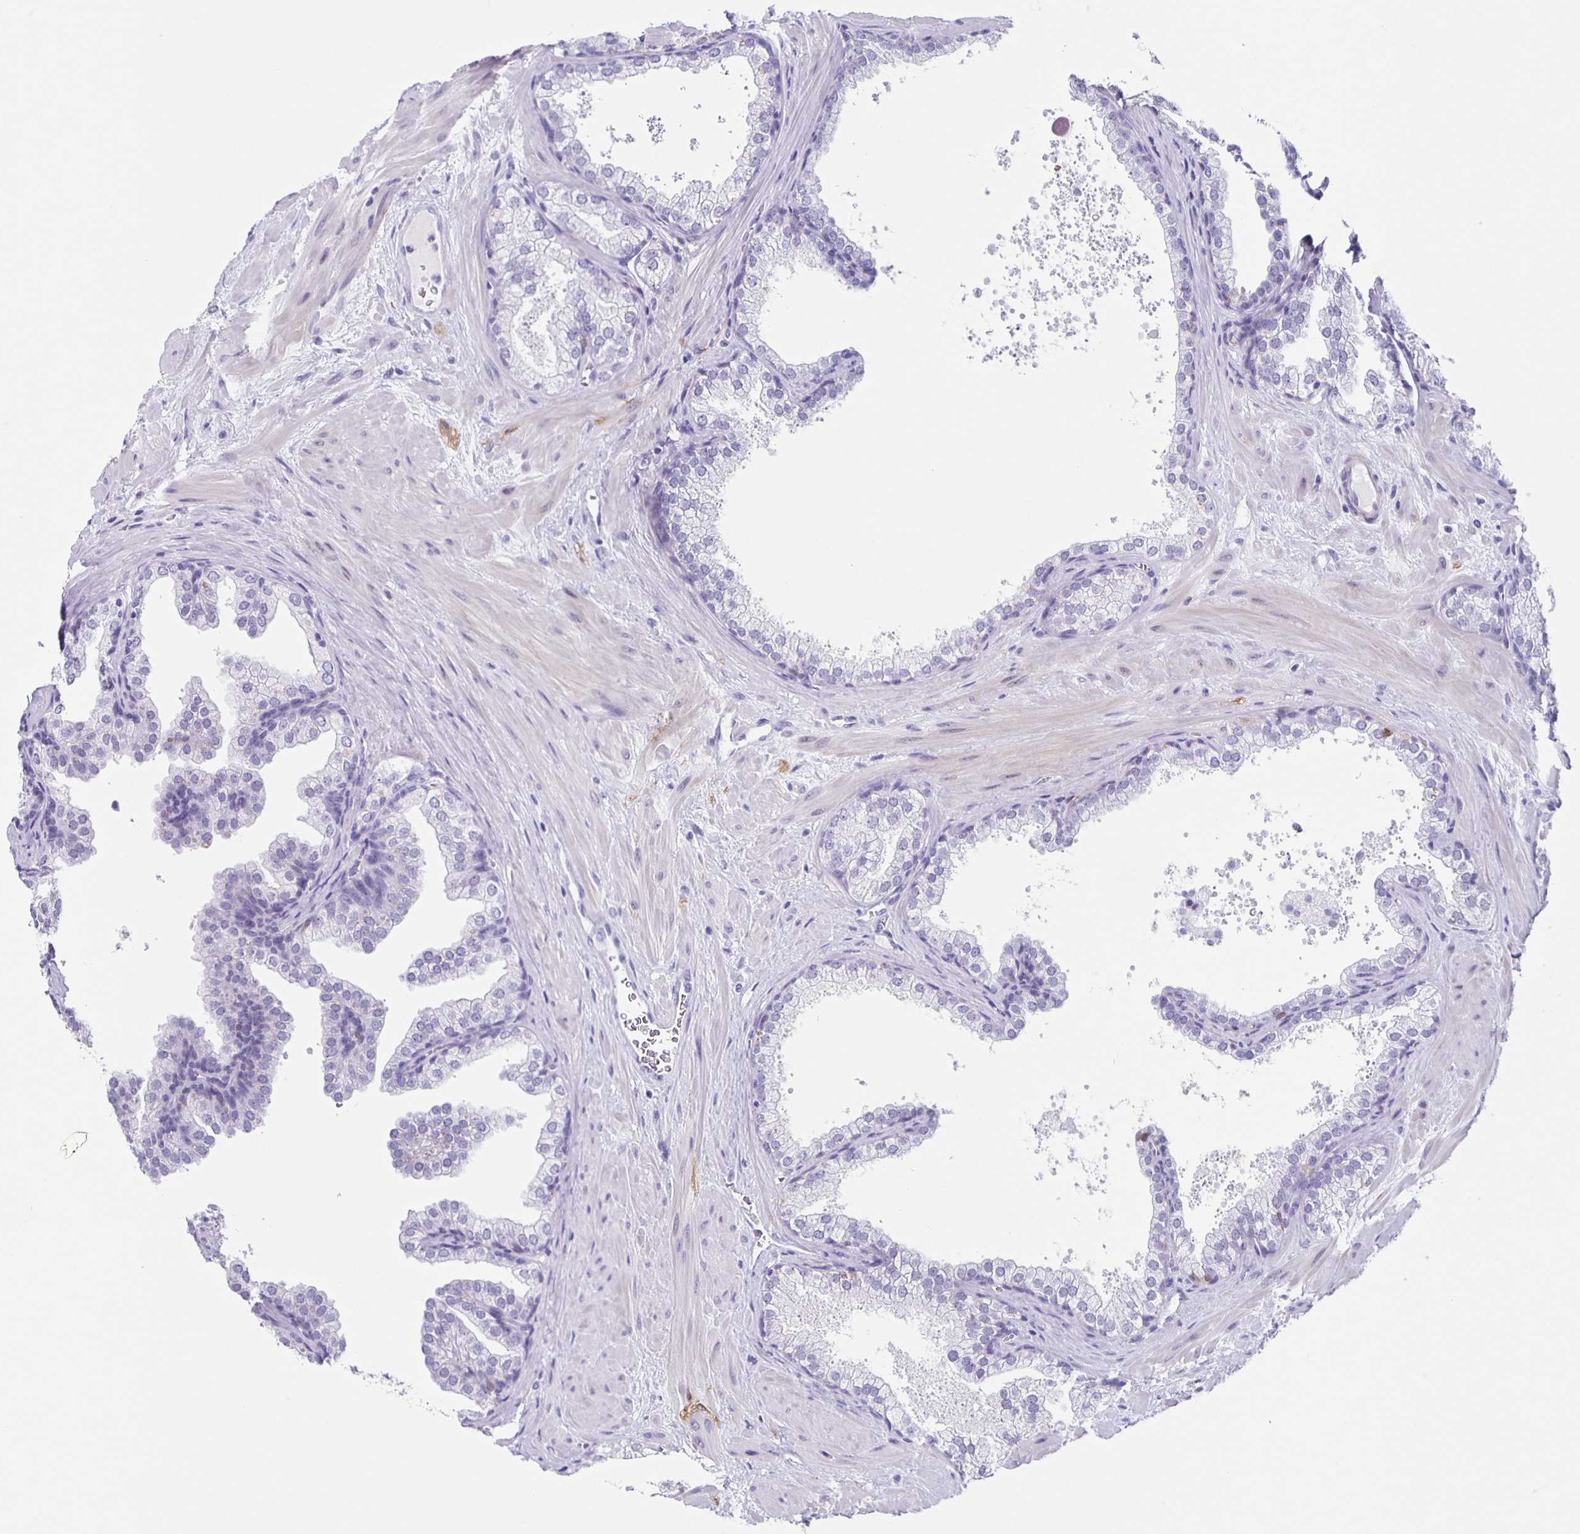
{"staining": {"intensity": "negative", "quantity": "none", "location": "none"}, "tissue": "prostate", "cell_type": "Glandular cells", "image_type": "normal", "snomed": [{"axis": "morphology", "description": "Normal tissue, NOS"}, {"axis": "topography", "description": "Prostate"}], "caption": "Glandular cells are negative for brown protein staining in normal prostate. The staining is performed using DAB (3,3'-diaminobenzidine) brown chromogen with nuclei counter-stained in using hematoxylin.", "gene": "TPPP", "patient": {"sex": "male", "age": 37}}